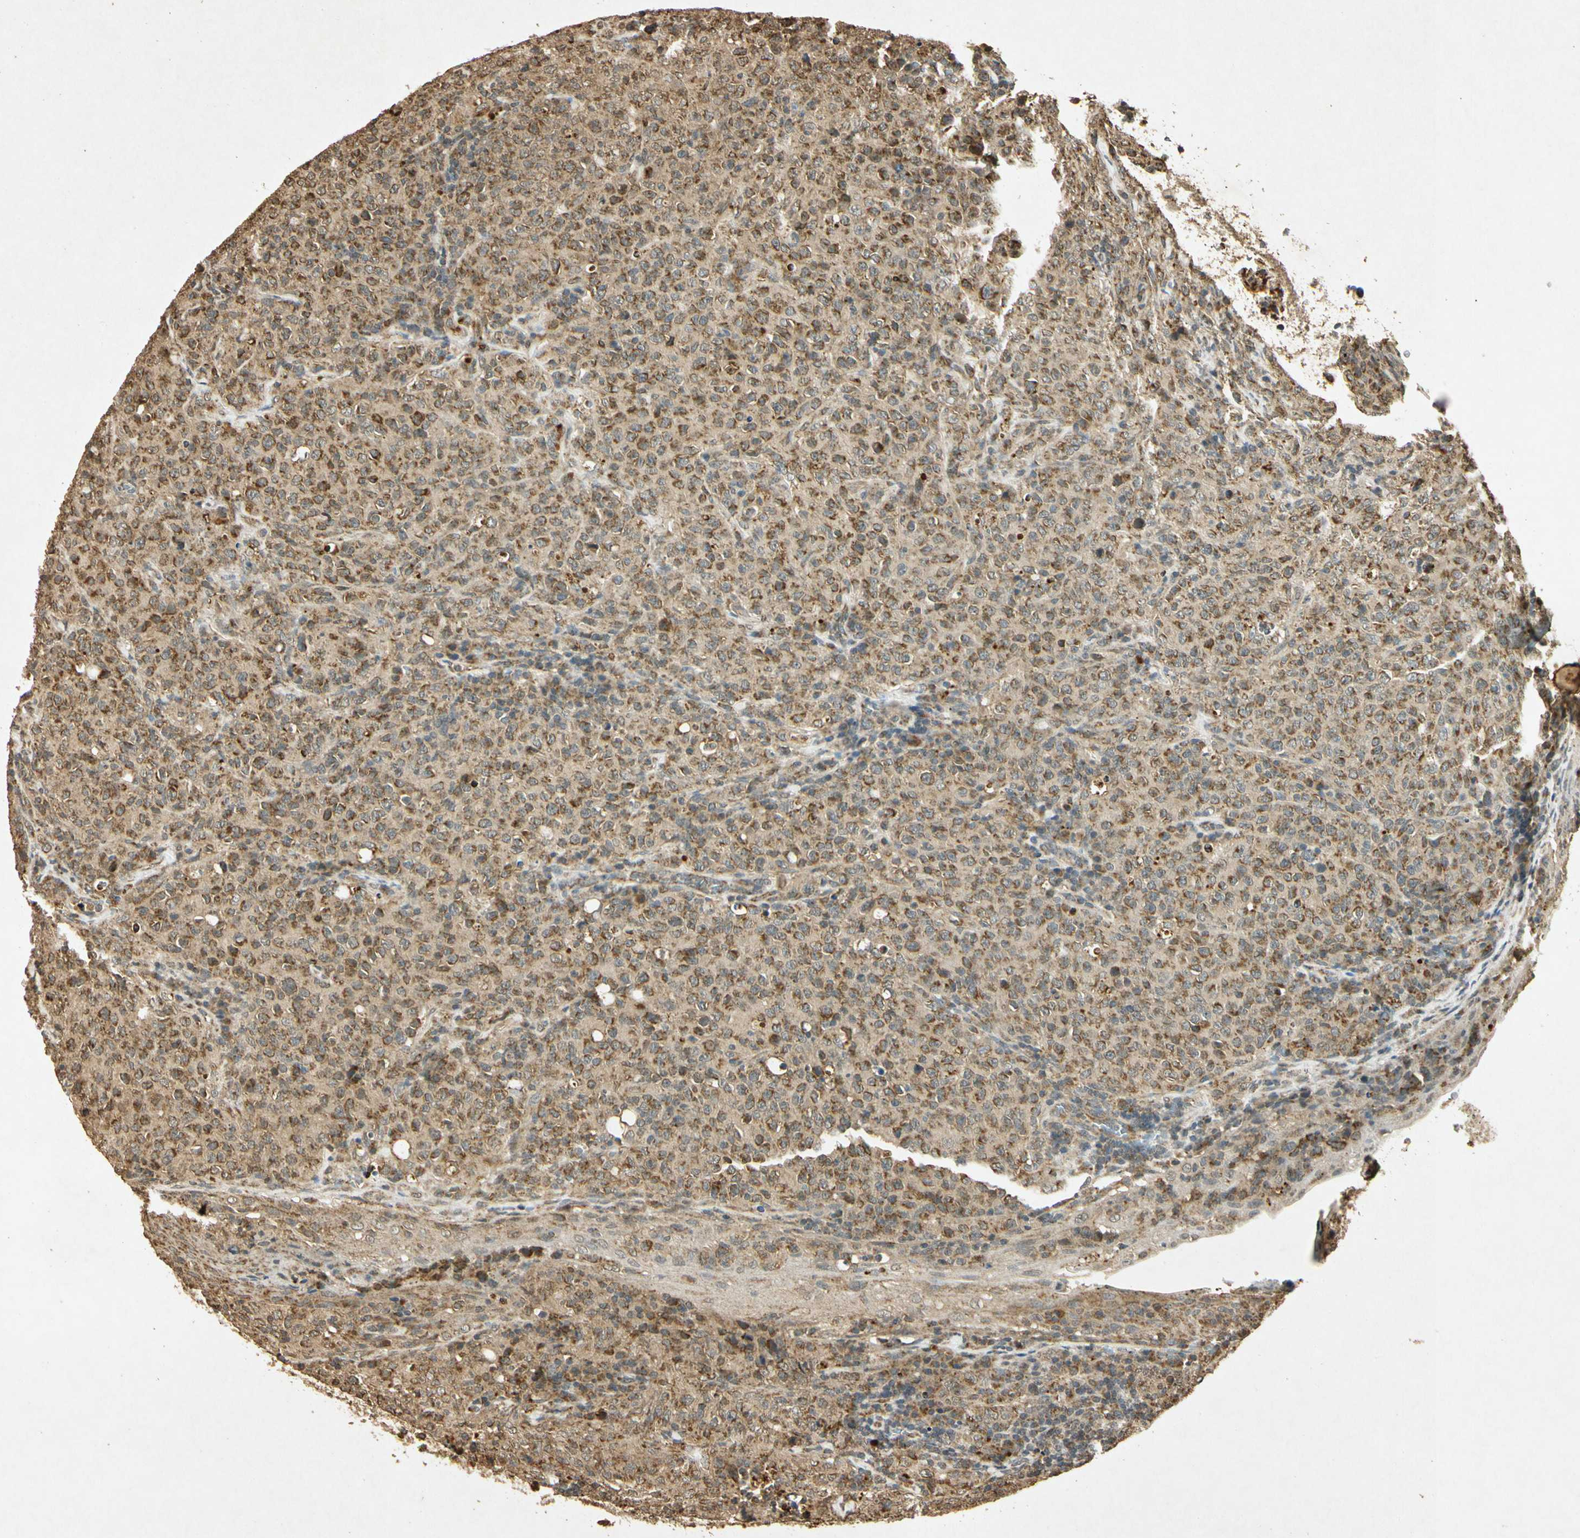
{"staining": {"intensity": "weak", "quantity": ">75%", "location": "cytoplasmic/membranous"}, "tissue": "lymphoma", "cell_type": "Tumor cells", "image_type": "cancer", "snomed": [{"axis": "morphology", "description": "Malignant lymphoma, non-Hodgkin's type, High grade"}, {"axis": "topography", "description": "Tonsil"}], "caption": "Weak cytoplasmic/membranous protein expression is present in approximately >75% of tumor cells in lymphoma. (DAB (3,3'-diaminobenzidine) IHC, brown staining for protein, blue staining for nuclei).", "gene": "PRDX3", "patient": {"sex": "female", "age": 36}}